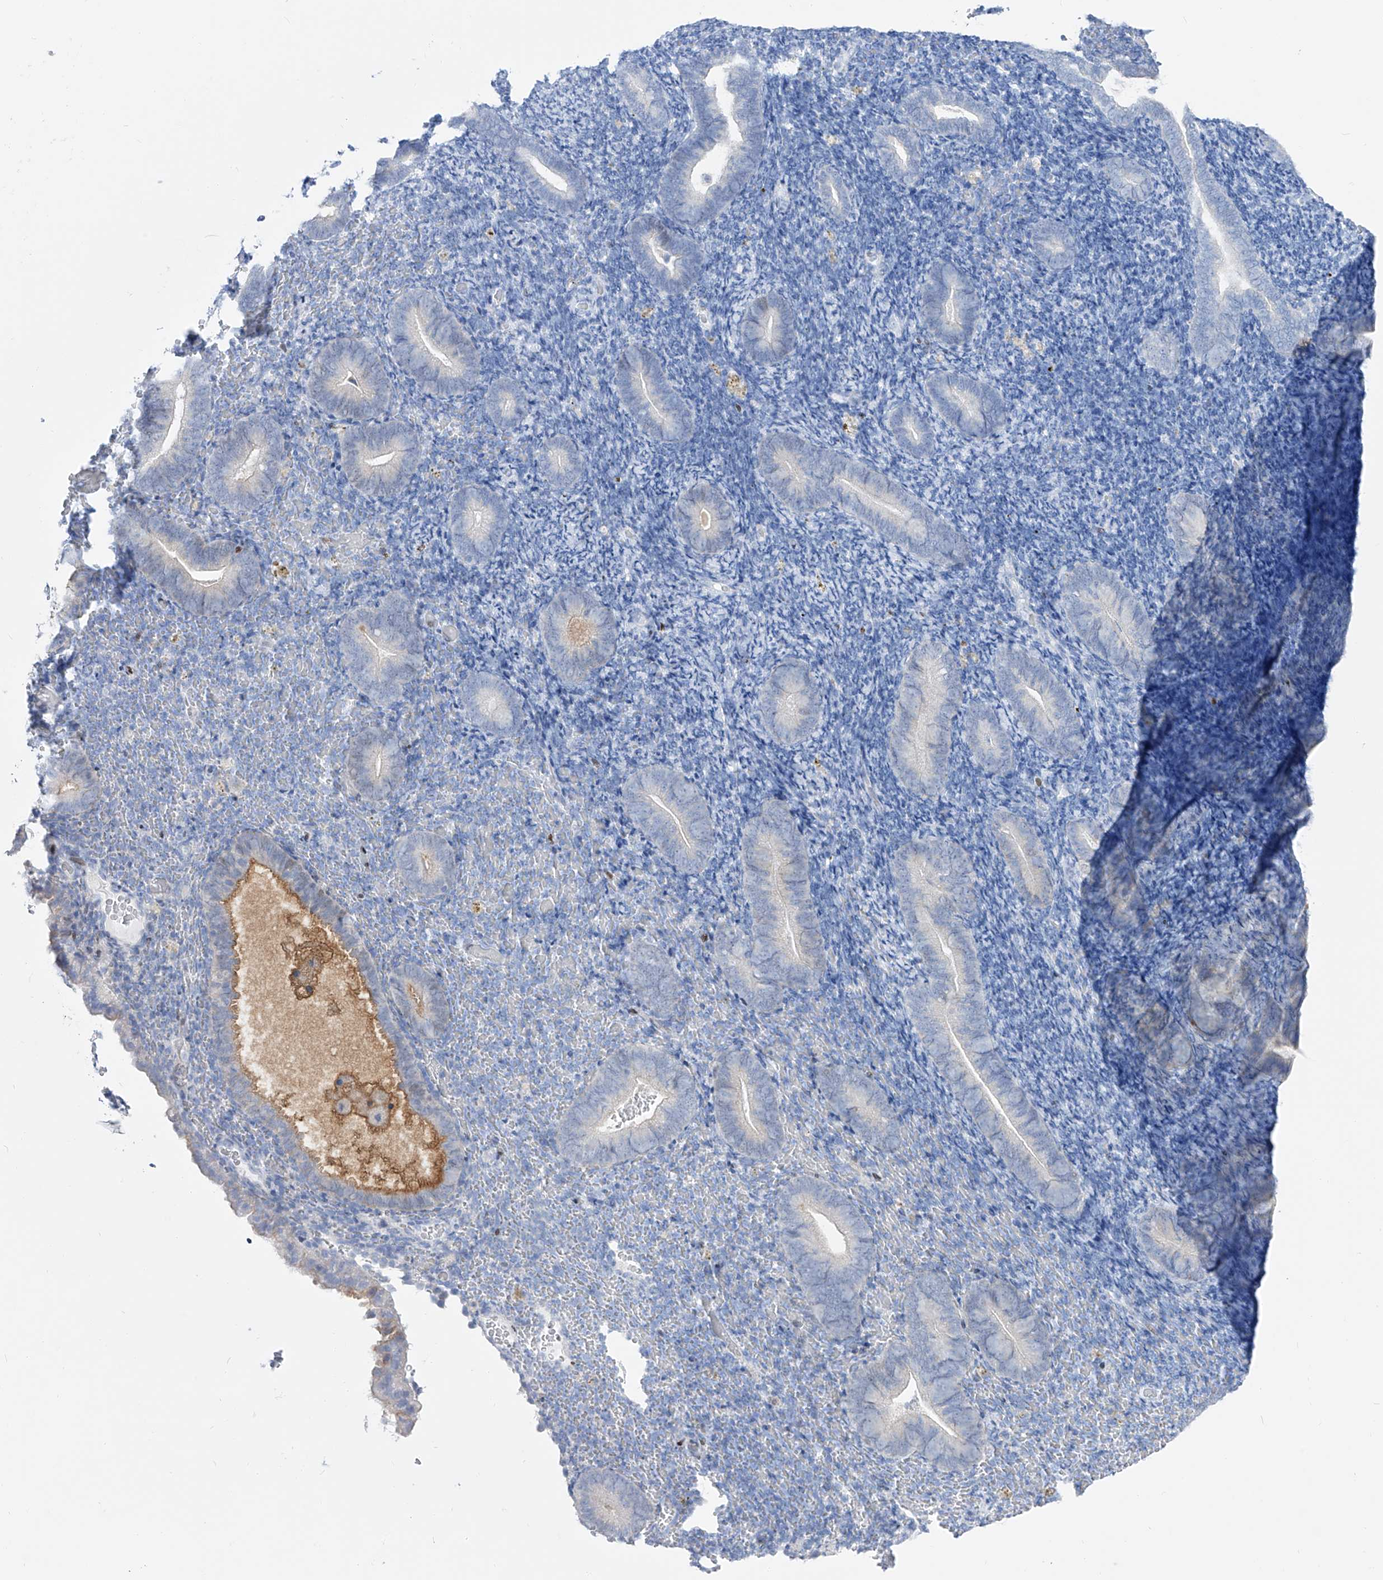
{"staining": {"intensity": "negative", "quantity": "none", "location": "none"}, "tissue": "endometrium", "cell_type": "Cells in endometrial stroma", "image_type": "normal", "snomed": [{"axis": "morphology", "description": "Normal tissue, NOS"}, {"axis": "topography", "description": "Endometrium"}], "caption": "IHC of benign endometrium exhibits no positivity in cells in endometrial stroma.", "gene": "FRS3", "patient": {"sex": "female", "age": 51}}